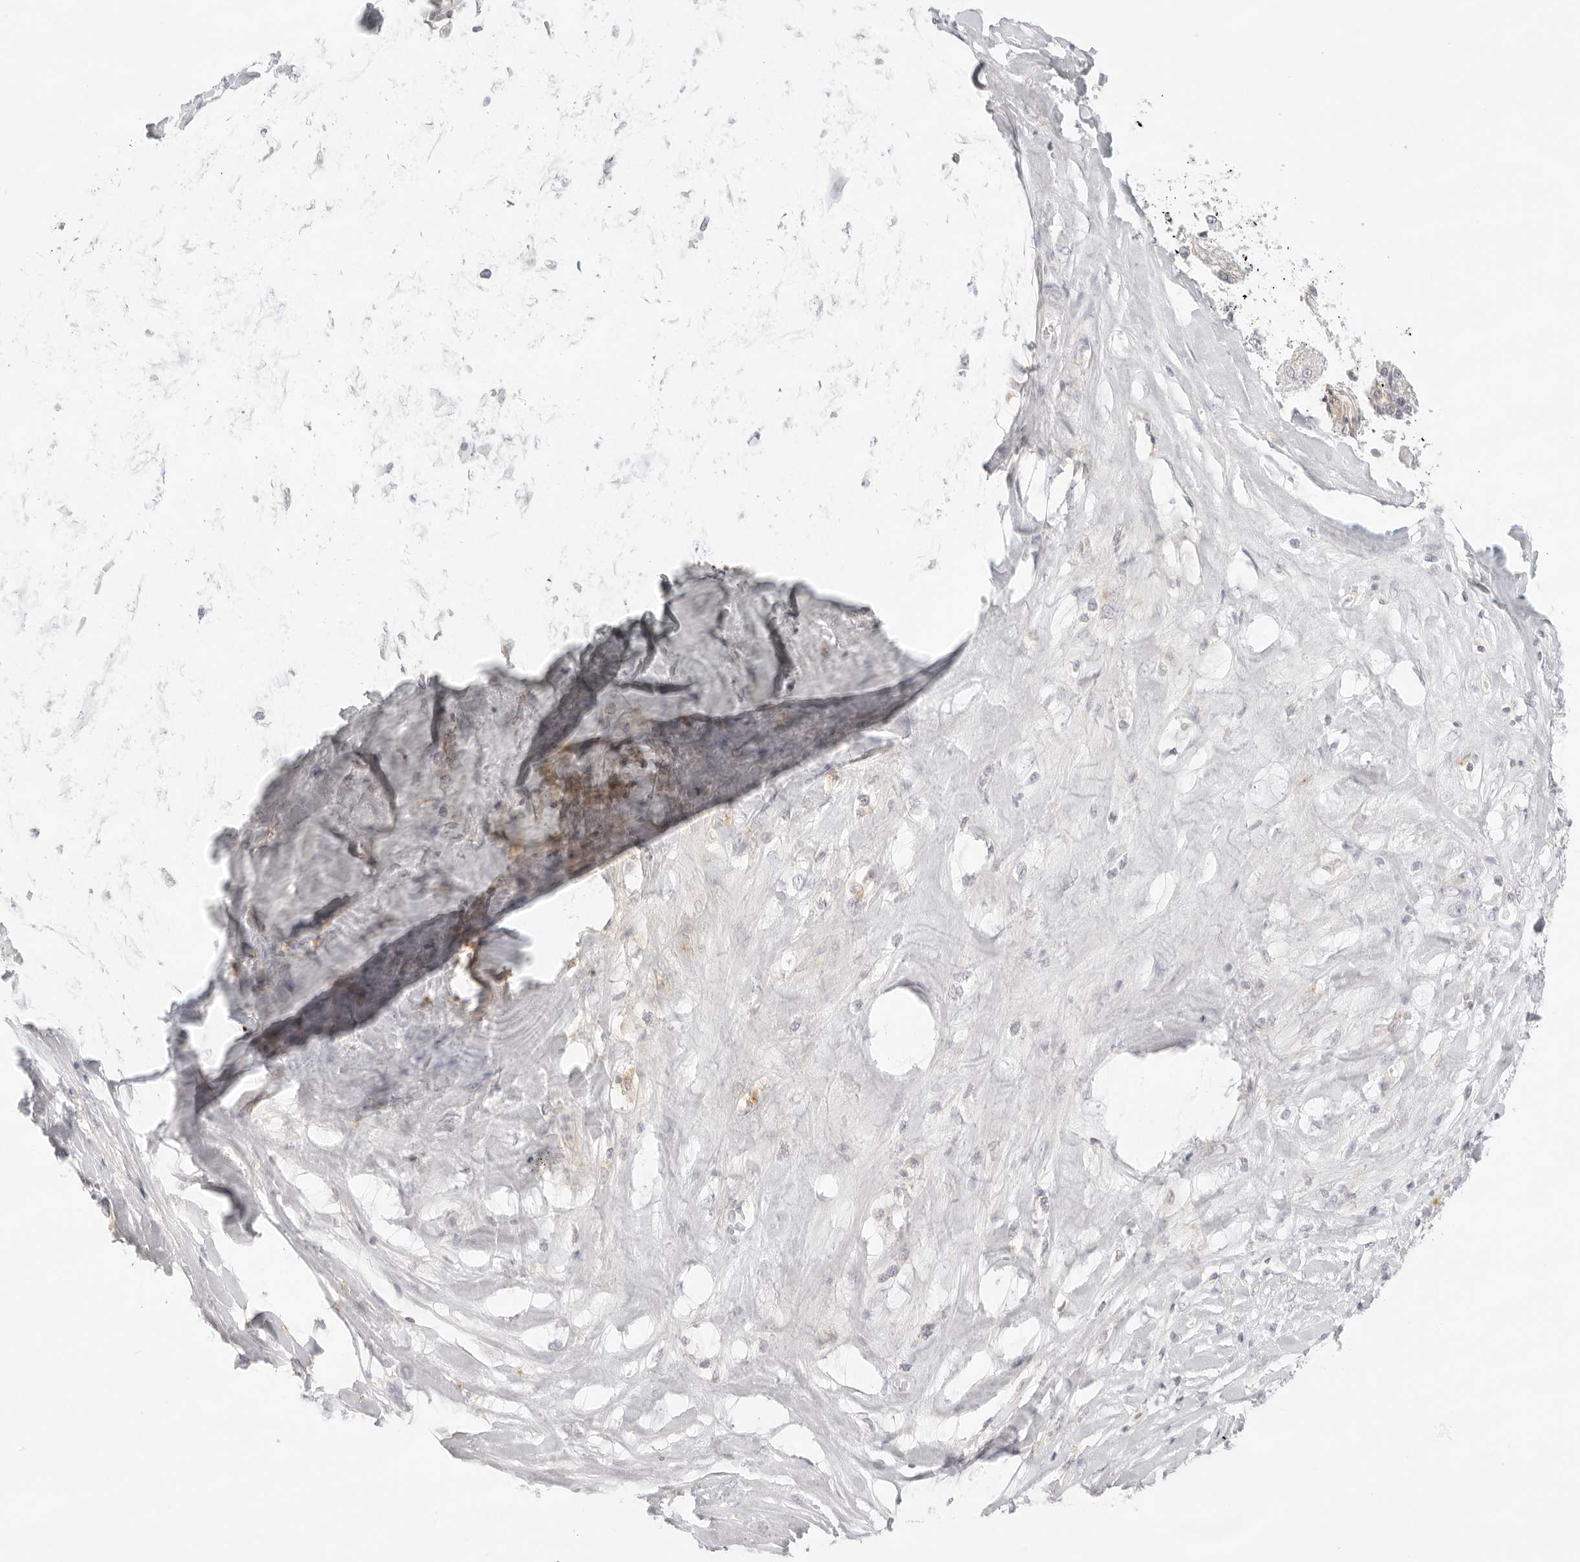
{"staining": {"intensity": "negative", "quantity": "none", "location": "none"}, "tissue": "liver cancer", "cell_type": "Tumor cells", "image_type": "cancer", "snomed": [{"axis": "morphology", "description": "Cholangiocarcinoma"}, {"axis": "topography", "description": "Liver"}], "caption": "There is no significant staining in tumor cells of cholangiocarcinoma (liver). The staining was performed using DAB to visualize the protein expression in brown, while the nuclei were stained in blue with hematoxylin (Magnification: 20x).", "gene": "TNFRSF14", "patient": {"sex": "female", "age": 52}}